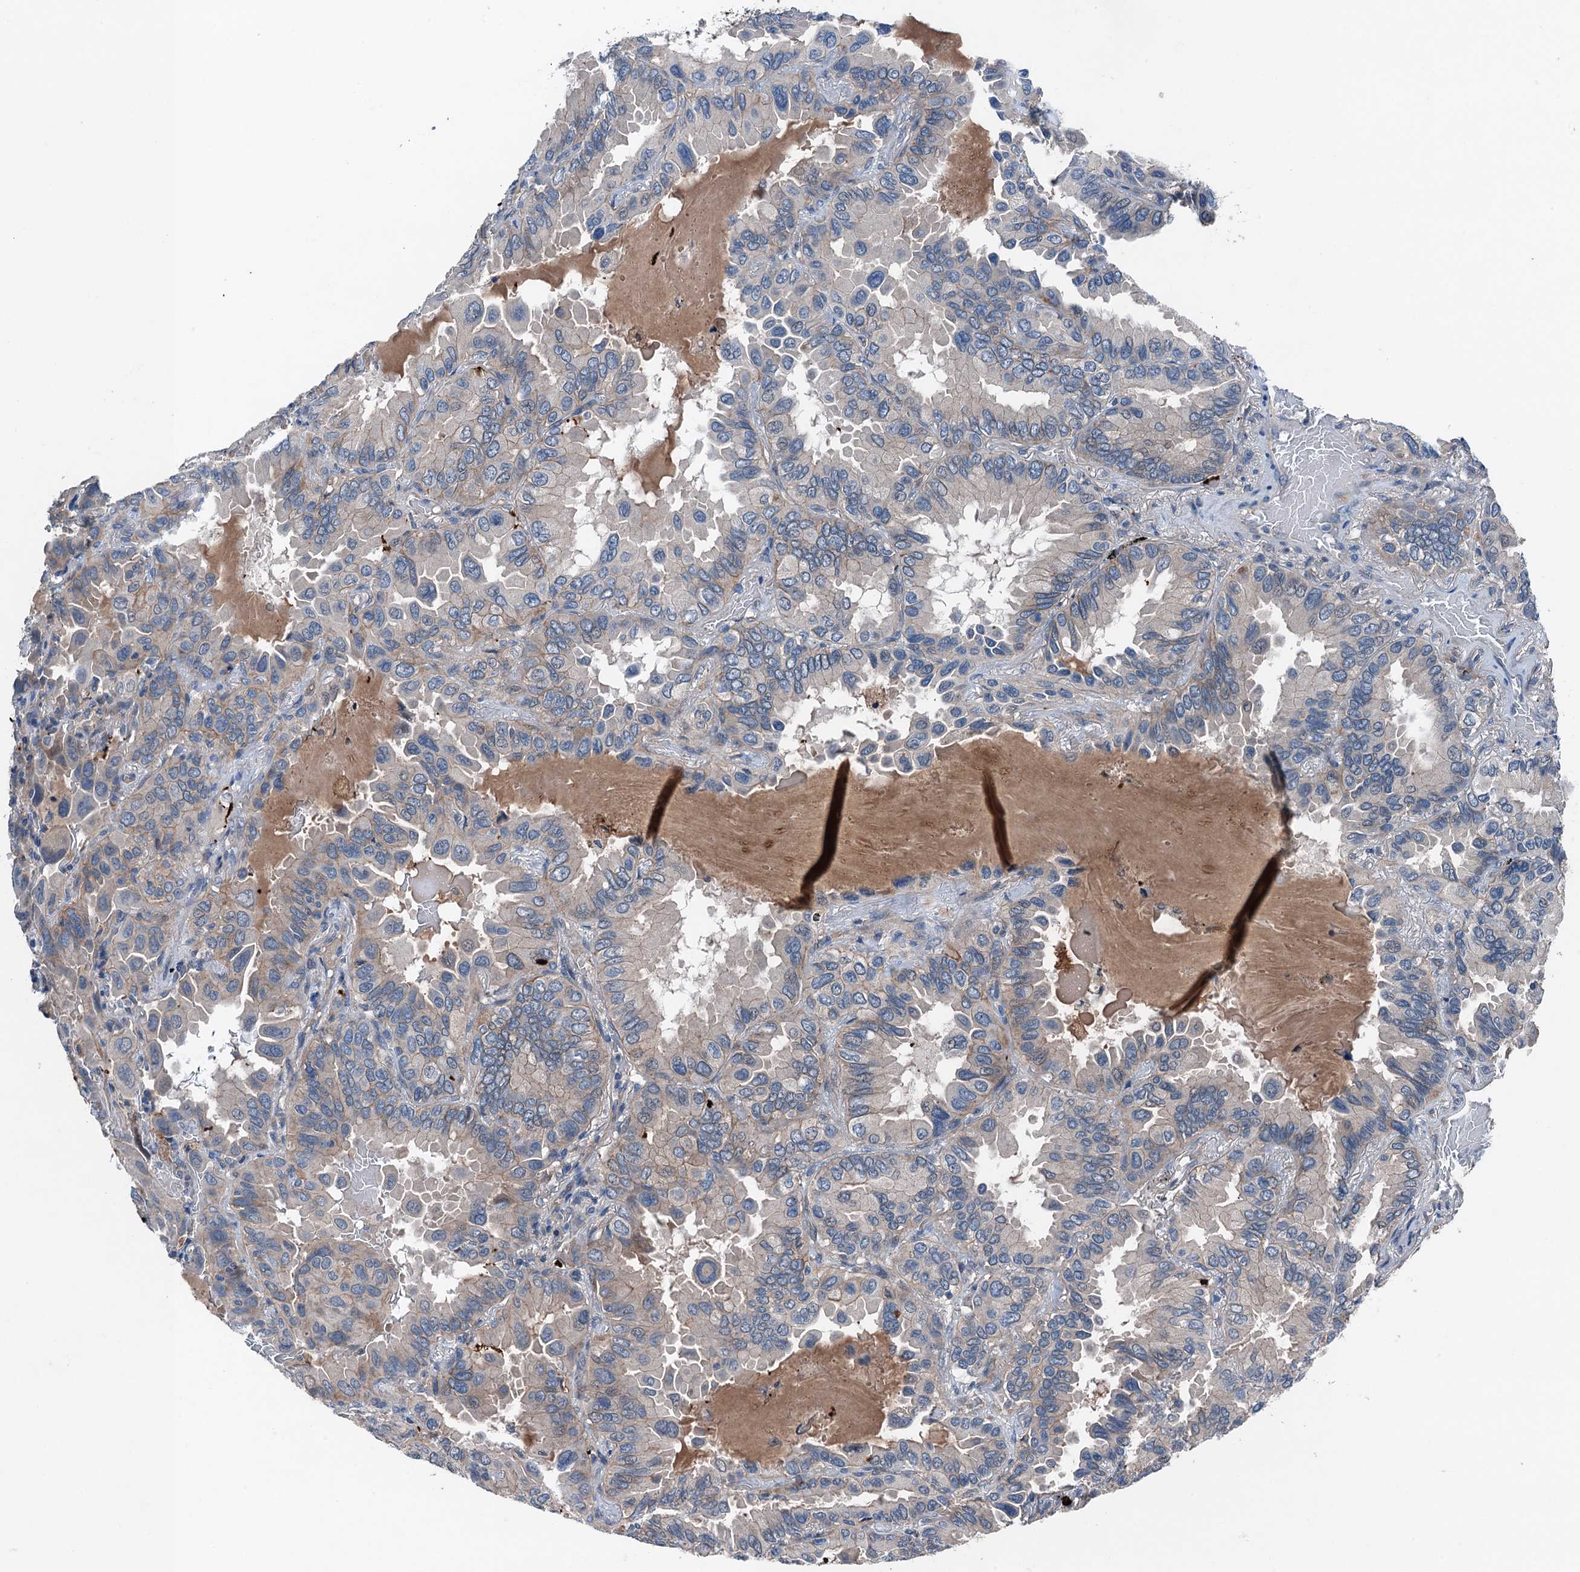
{"staining": {"intensity": "weak", "quantity": "<25%", "location": "cytoplasmic/membranous"}, "tissue": "lung cancer", "cell_type": "Tumor cells", "image_type": "cancer", "snomed": [{"axis": "morphology", "description": "Adenocarcinoma, NOS"}, {"axis": "topography", "description": "Lung"}], "caption": "Lung adenocarcinoma stained for a protein using IHC displays no expression tumor cells.", "gene": "SLC2A10", "patient": {"sex": "male", "age": 64}}